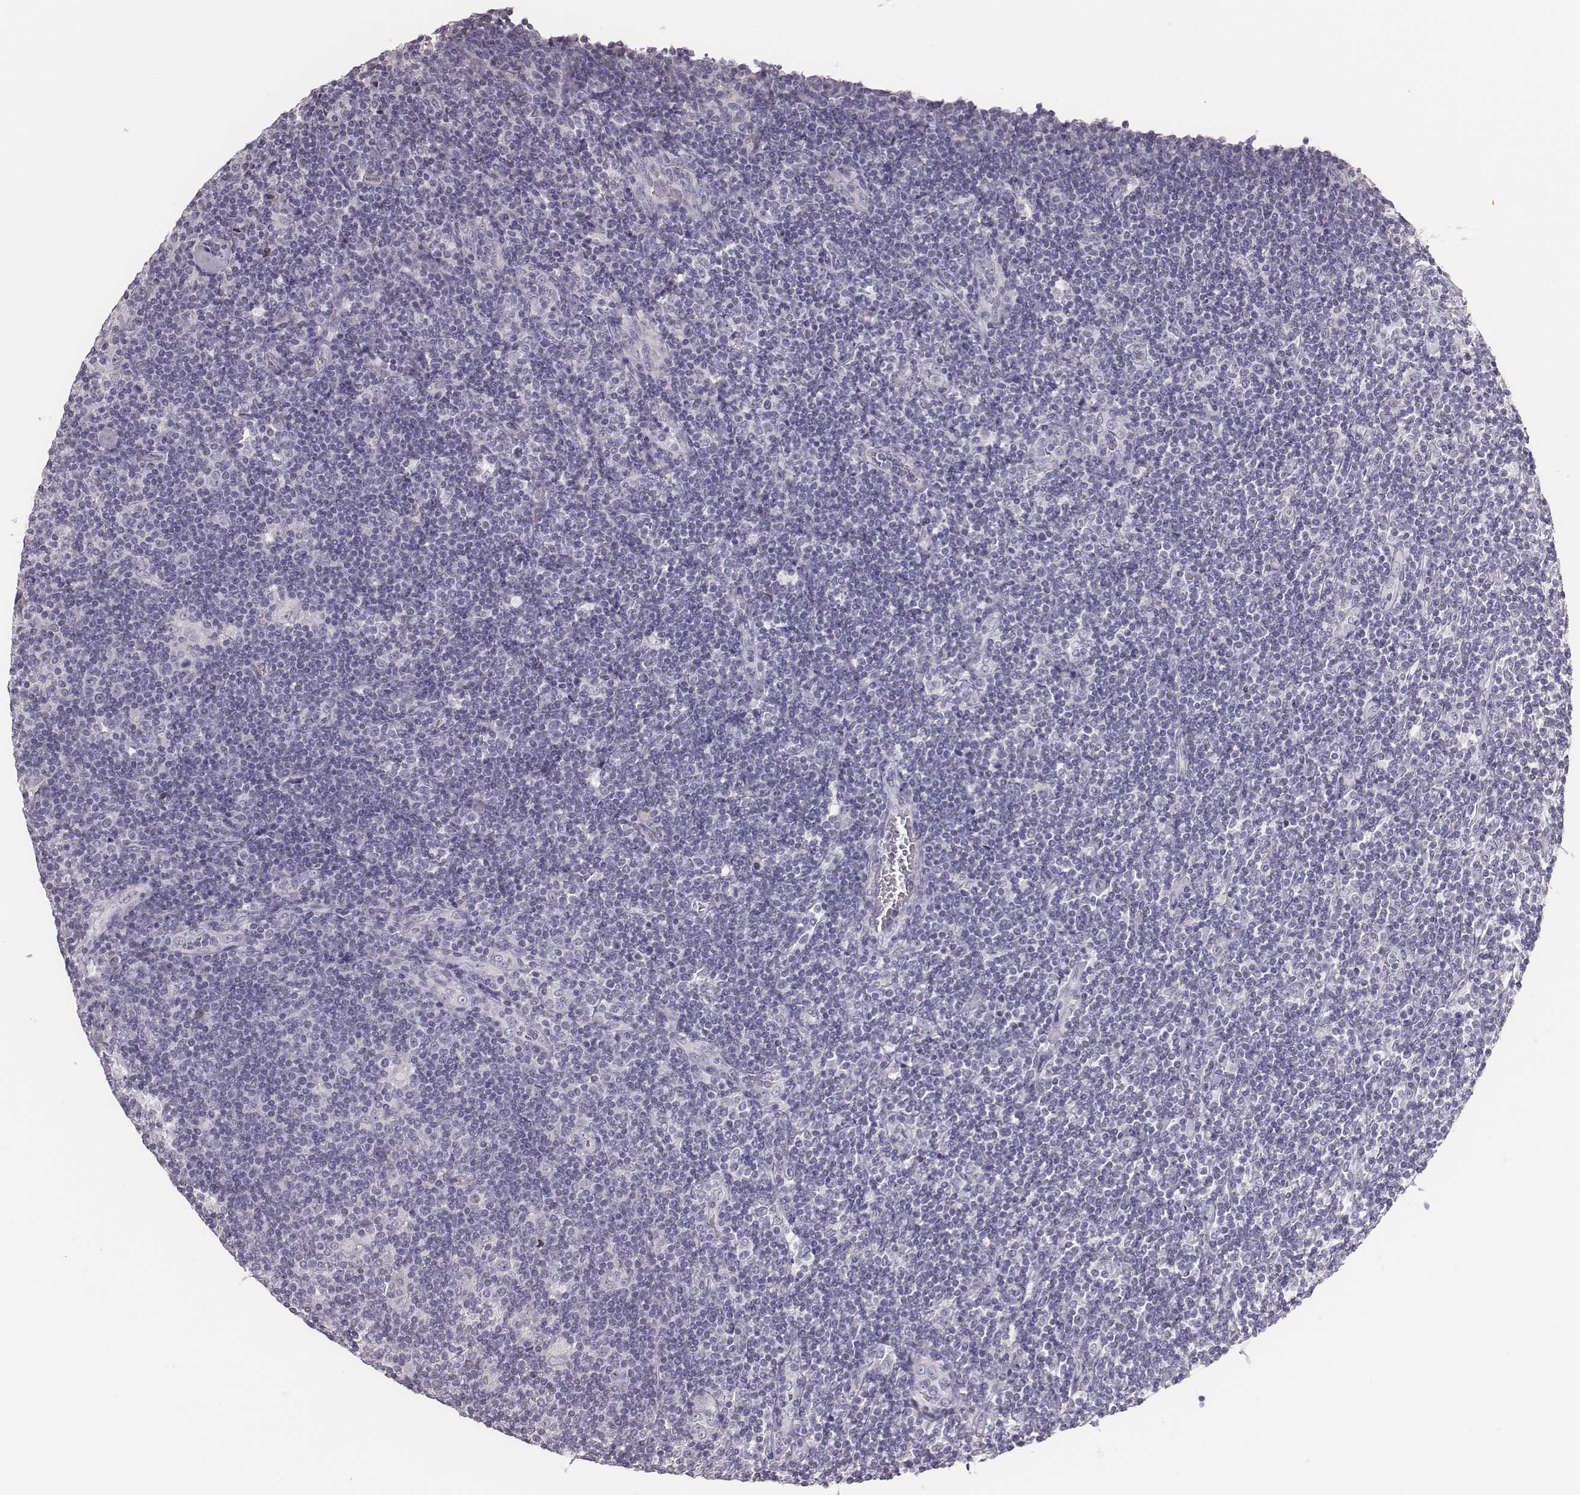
{"staining": {"intensity": "negative", "quantity": "none", "location": "none"}, "tissue": "lymphoma", "cell_type": "Tumor cells", "image_type": "cancer", "snomed": [{"axis": "morphology", "description": "Hodgkin's disease, NOS"}, {"axis": "topography", "description": "Lymph node"}], "caption": "The immunohistochemistry photomicrograph has no significant positivity in tumor cells of Hodgkin's disease tissue.", "gene": "ADGRF4", "patient": {"sex": "male", "age": 40}}